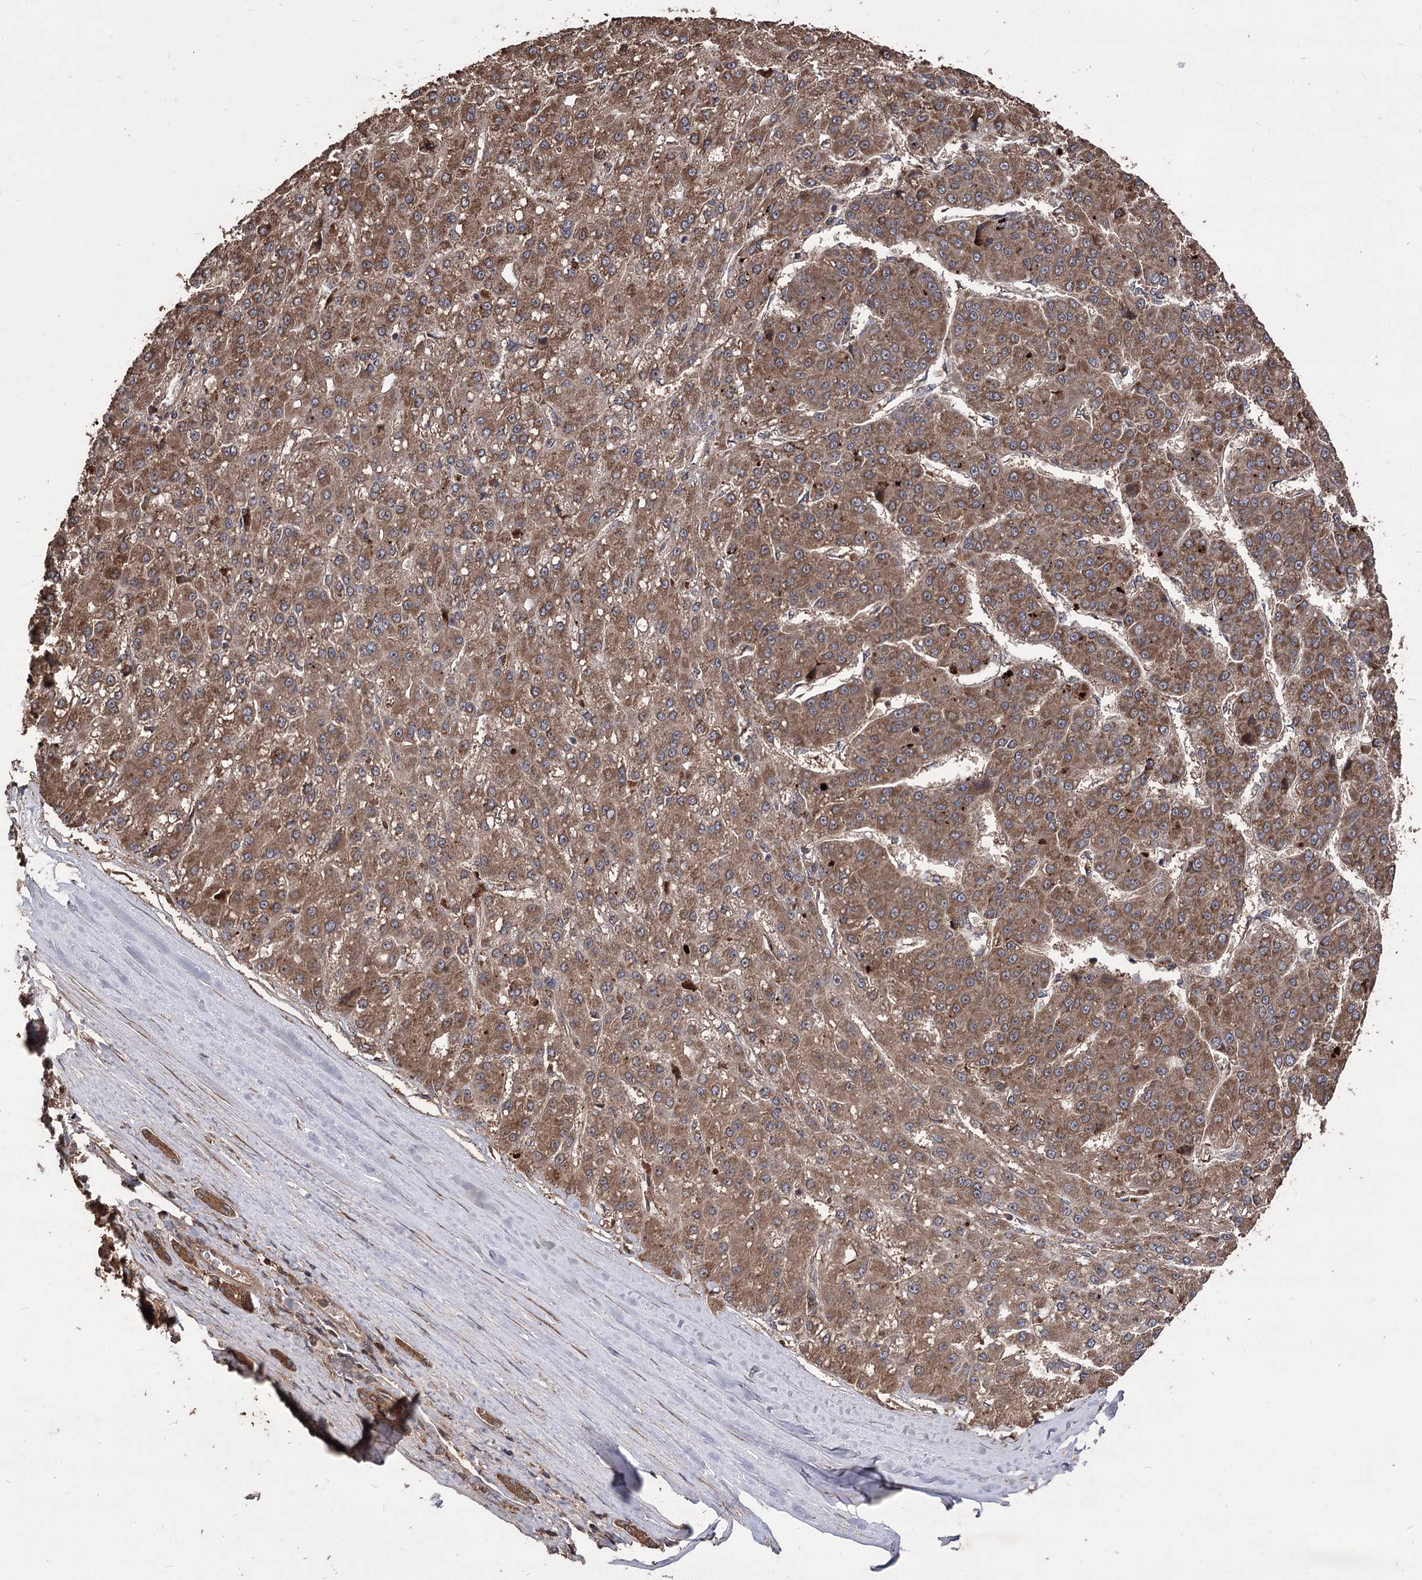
{"staining": {"intensity": "moderate", "quantity": ">75%", "location": "cytoplasmic/membranous"}, "tissue": "liver cancer", "cell_type": "Tumor cells", "image_type": "cancer", "snomed": [{"axis": "morphology", "description": "Carcinoma, Hepatocellular, NOS"}, {"axis": "topography", "description": "Liver"}], "caption": "This is an image of immunohistochemistry staining of liver hepatocellular carcinoma, which shows moderate staining in the cytoplasmic/membranous of tumor cells.", "gene": "RASSF3", "patient": {"sex": "male", "age": 67}}